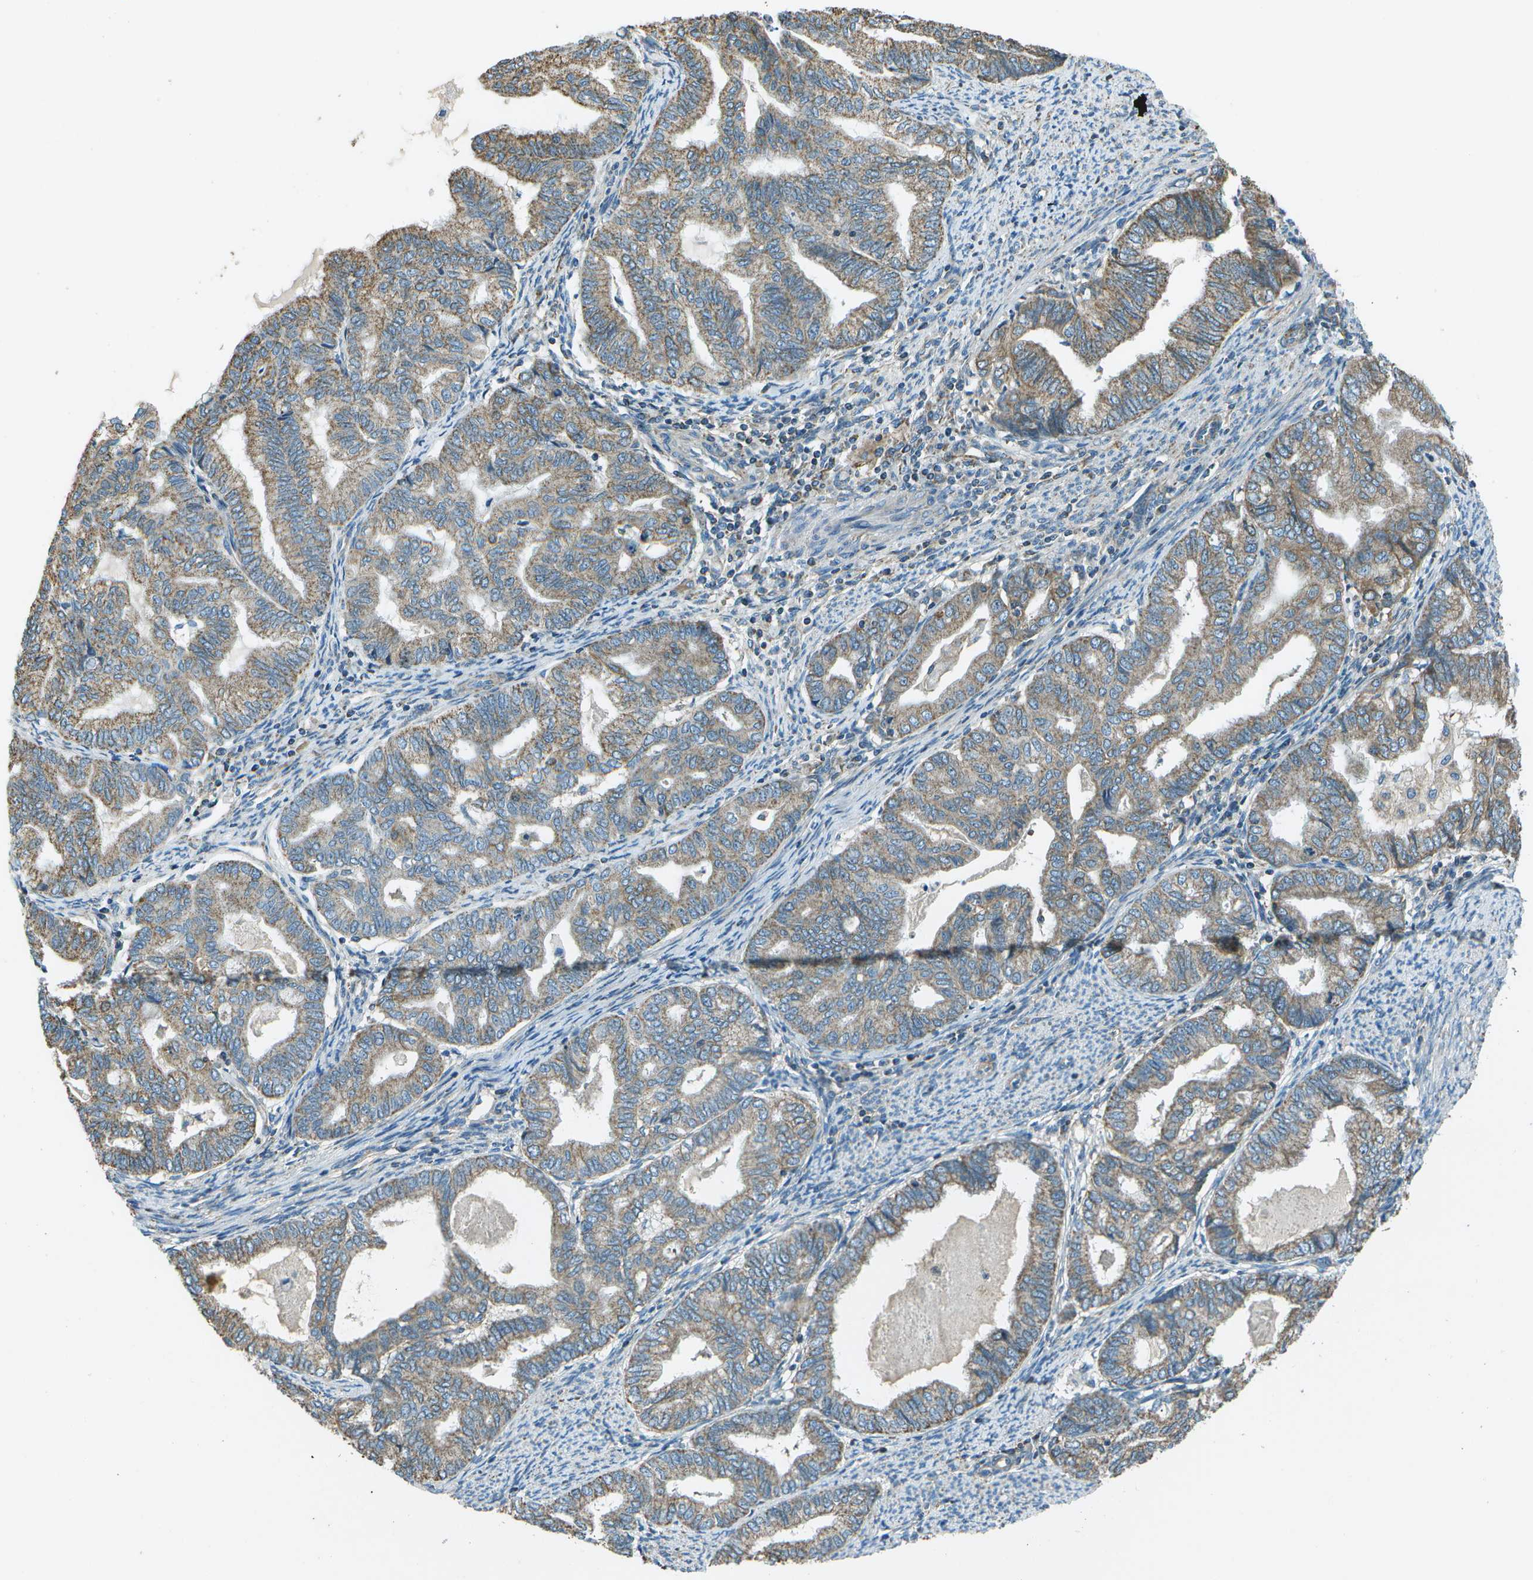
{"staining": {"intensity": "weak", "quantity": ">75%", "location": "cytoplasmic/membranous"}, "tissue": "endometrial cancer", "cell_type": "Tumor cells", "image_type": "cancer", "snomed": [{"axis": "morphology", "description": "Adenocarcinoma, NOS"}, {"axis": "topography", "description": "Endometrium"}], "caption": "Immunohistochemistry (IHC) photomicrograph of neoplastic tissue: endometrial cancer stained using immunohistochemistry reveals low levels of weak protein expression localized specifically in the cytoplasmic/membranous of tumor cells, appearing as a cytoplasmic/membranous brown color.", "gene": "TMEM51", "patient": {"sex": "female", "age": 79}}